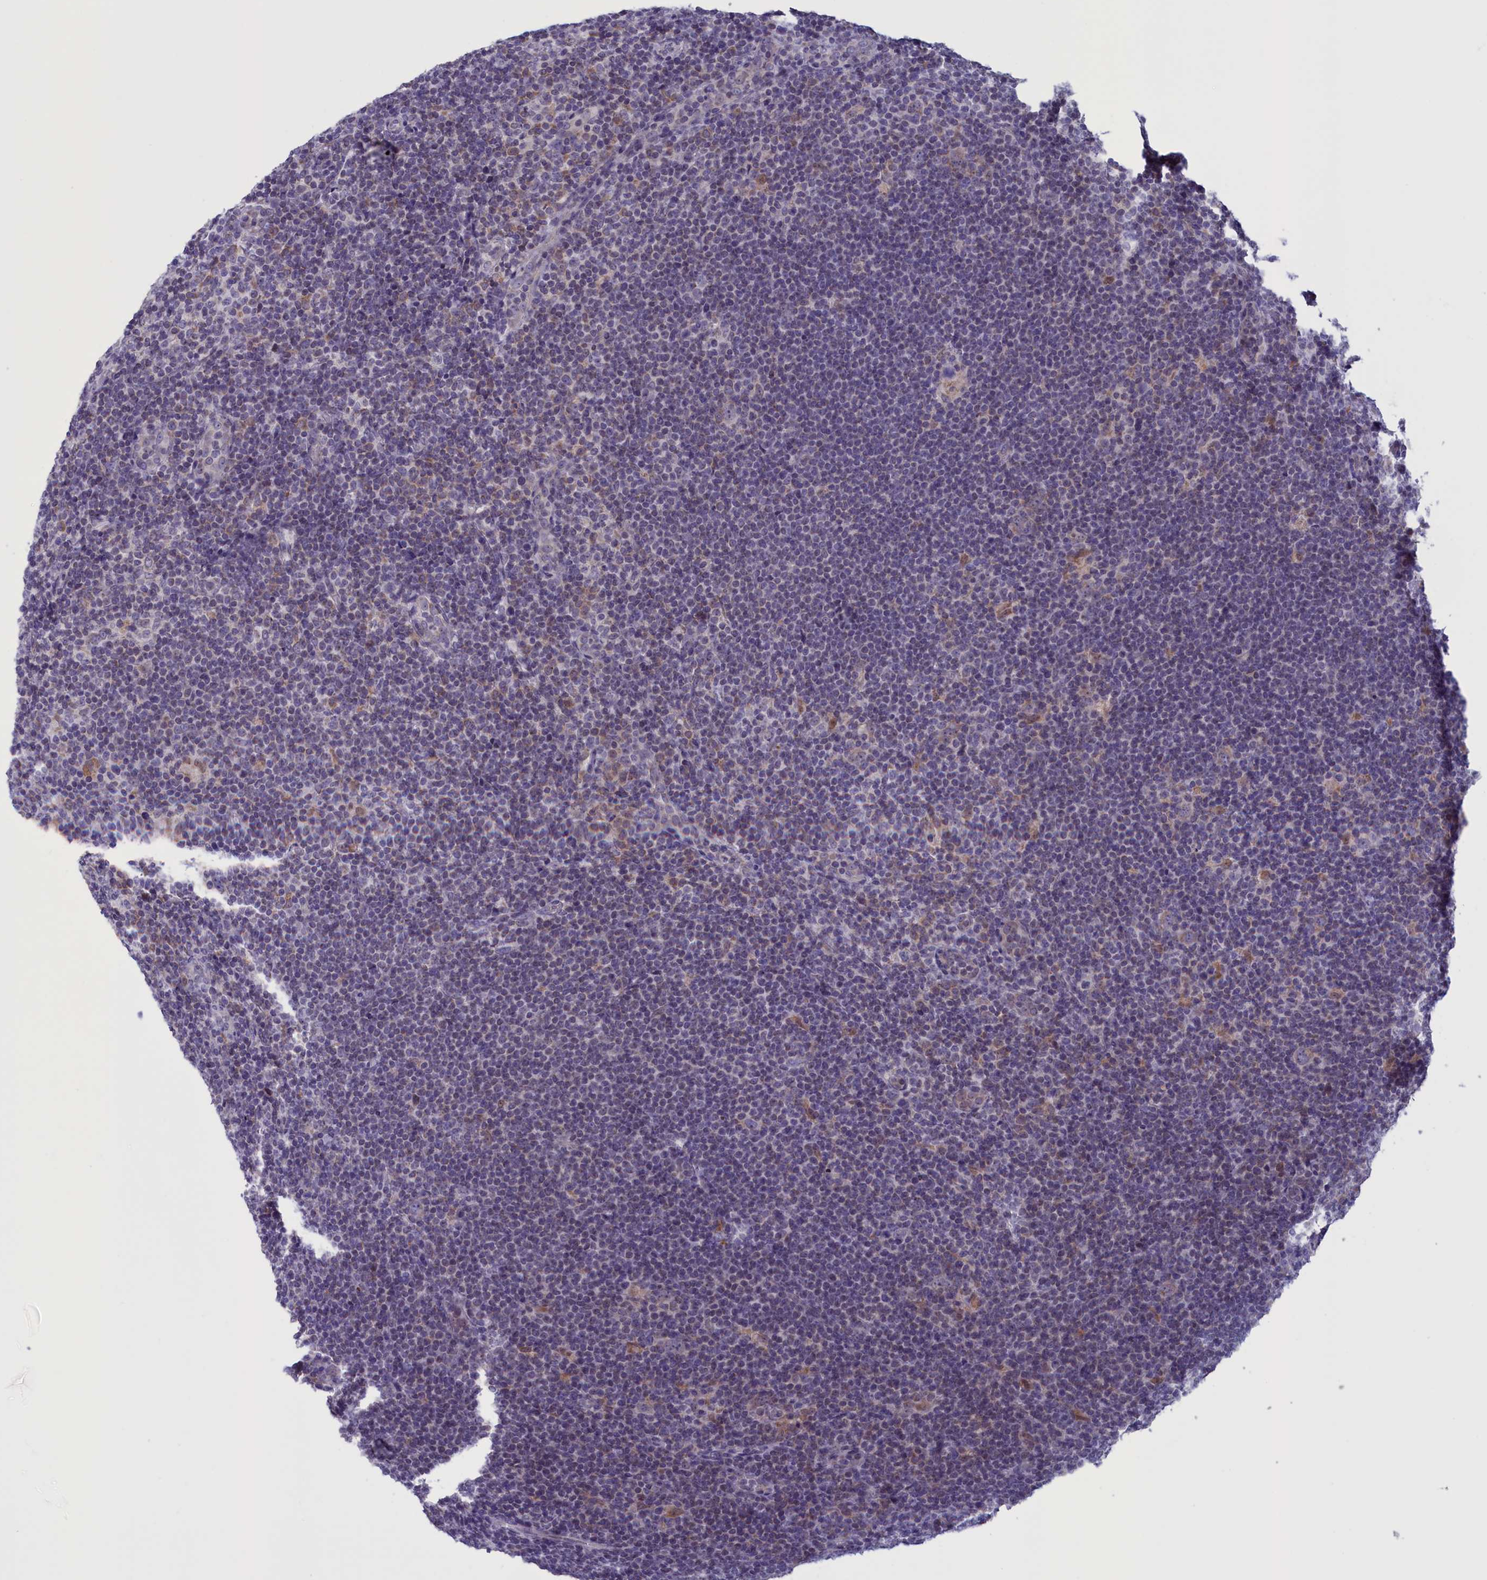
{"staining": {"intensity": "negative", "quantity": "none", "location": "none"}, "tissue": "lymphoma", "cell_type": "Tumor cells", "image_type": "cancer", "snomed": [{"axis": "morphology", "description": "Hodgkin's disease, NOS"}, {"axis": "topography", "description": "Lymph node"}], "caption": "IHC micrograph of neoplastic tissue: human lymphoma stained with DAB (3,3'-diaminobenzidine) demonstrates no significant protein staining in tumor cells.", "gene": "PARS2", "patient": {"sex": "female", "age": 57}}